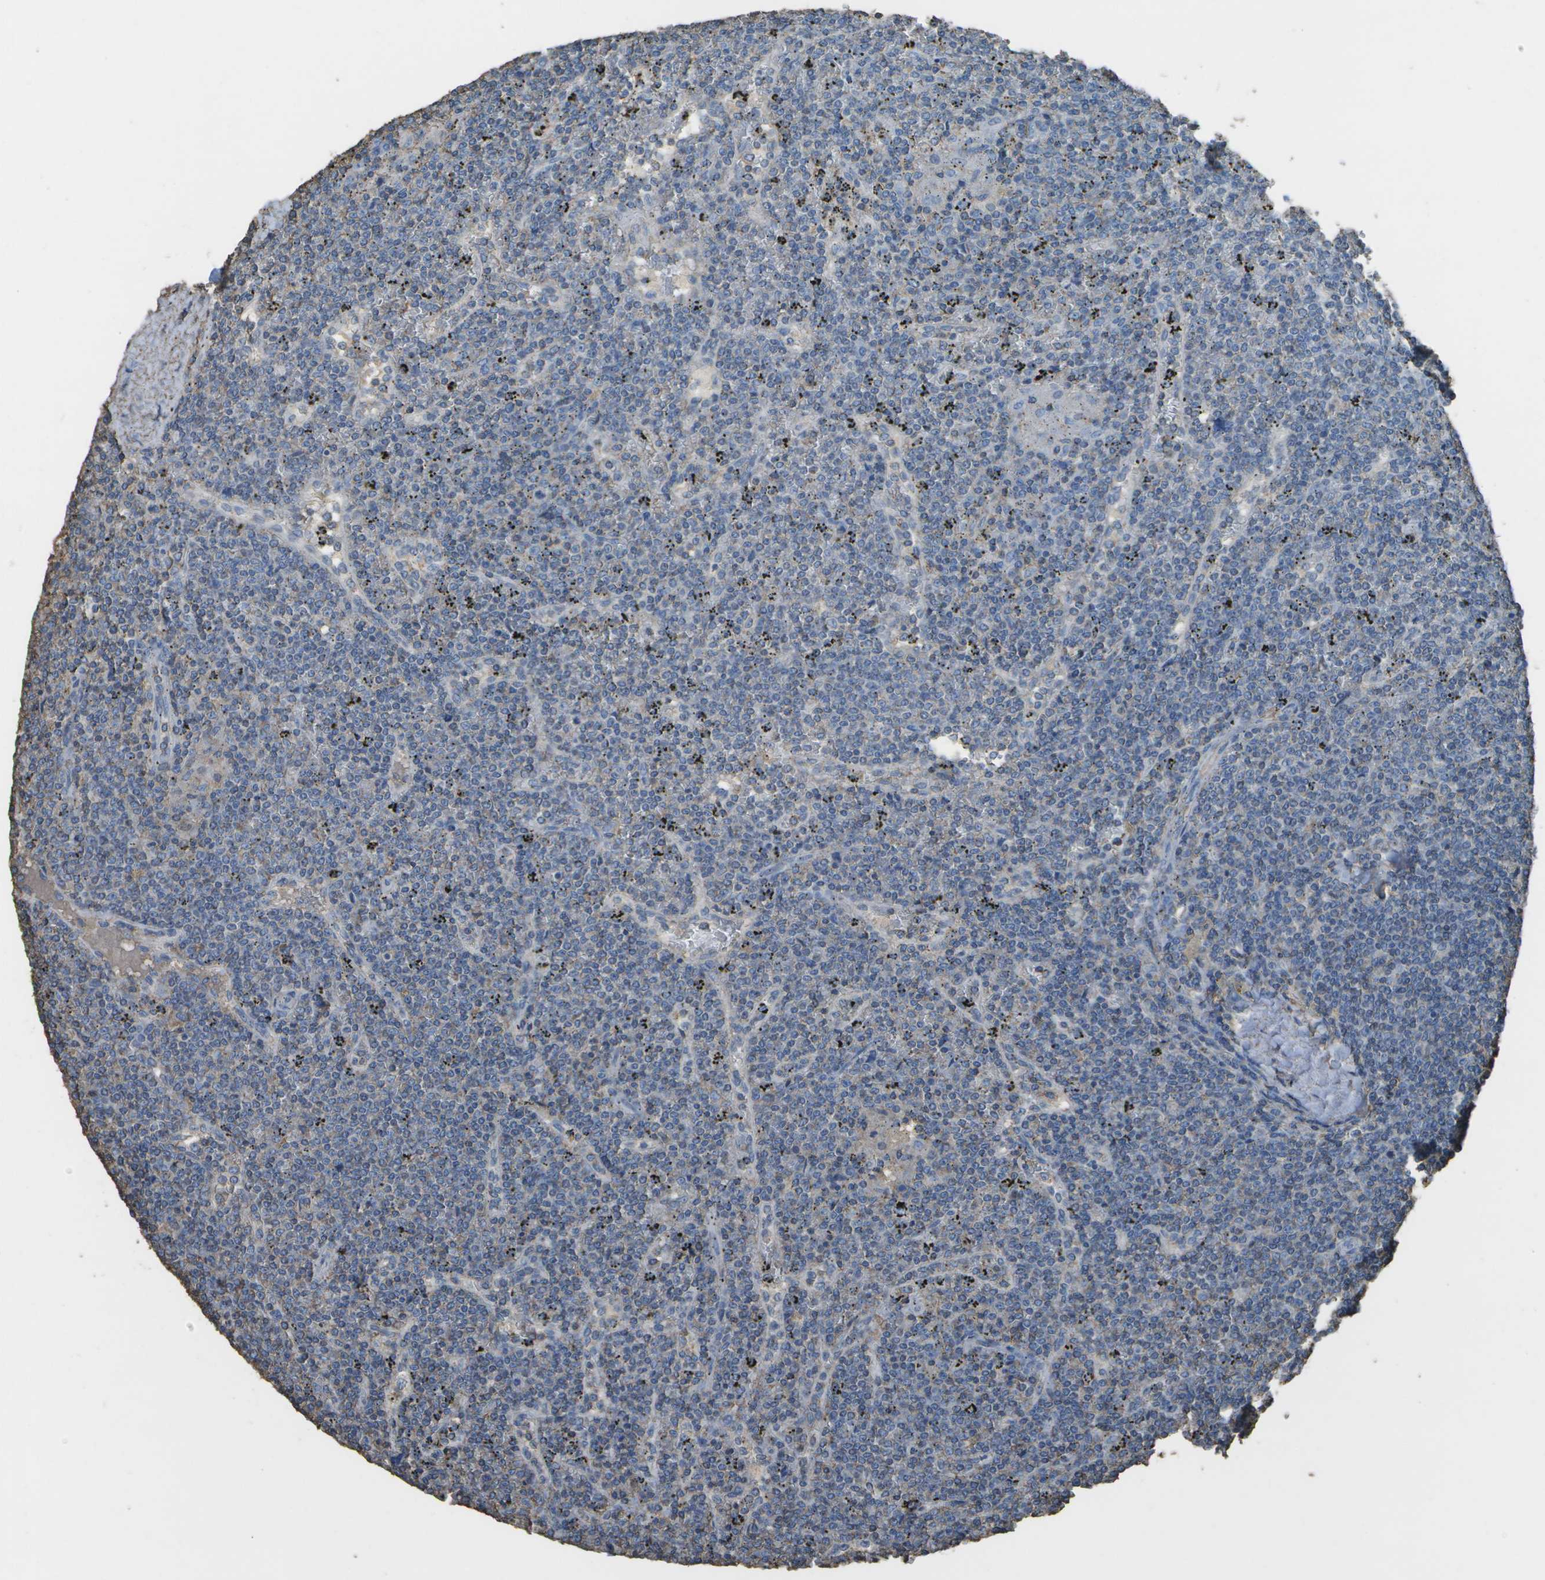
{"staining": {"intensity": "negative", "quantity": "none", "location": "none"}, "tissue": "lymphoma", "cell_type": "Tumor cells", "image_type": "cancer", "snomed": [{"axis": "morphology", "description": "Malignant lymphoma, non-Hodgkin's type, Low grade"}, {"axis": "topography", "description": "Spleen"}], "caption": "Photomicrograph shows no protein expression in tumor cells of lymphoma tissue. (DAB (3,3'-diaminobenzidine) immunohistochemistry visualized using brightfield microscopy, high magnification).", "gene": "CYP4F11", "patient": {"sex": "female", "age": 19}}